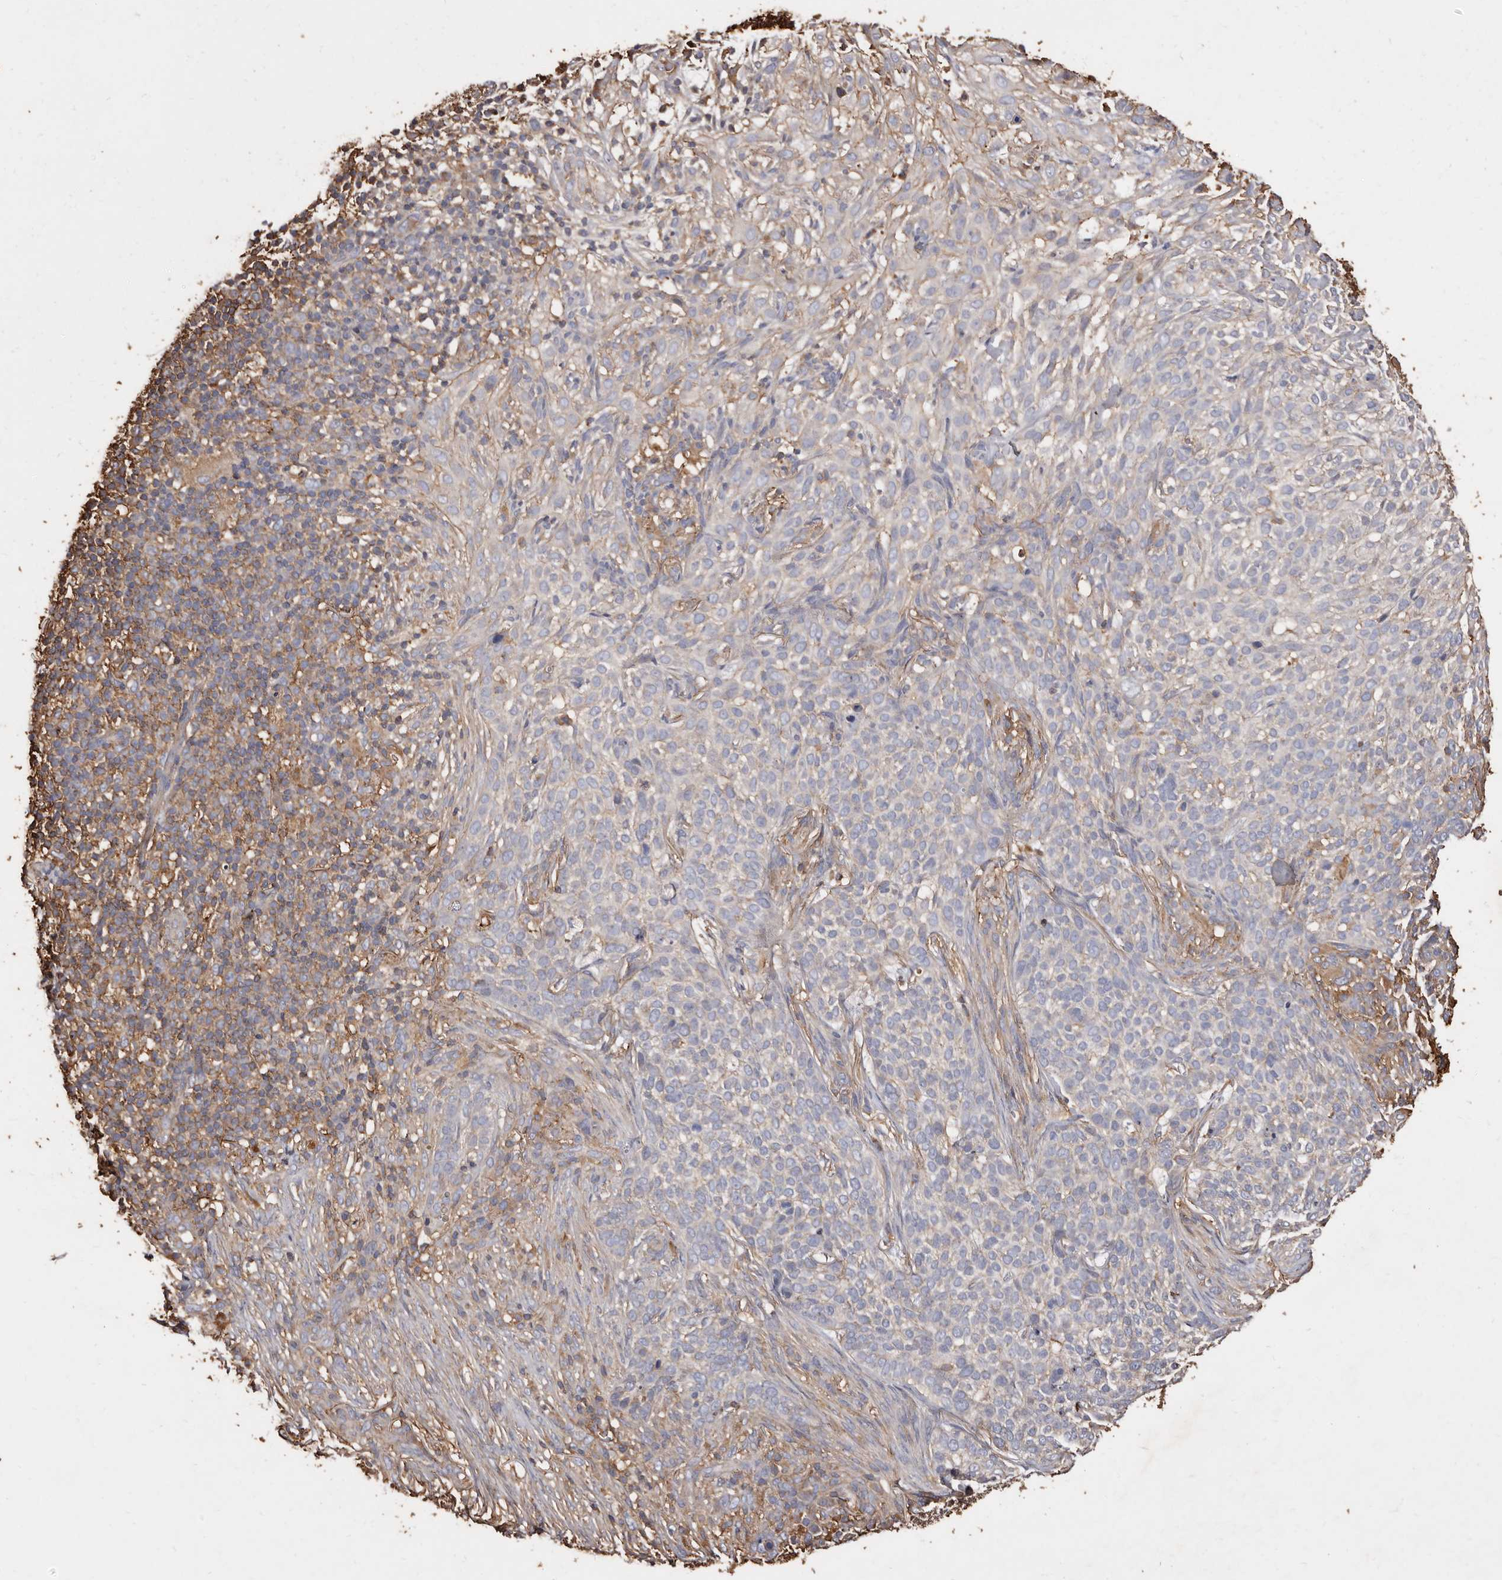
{"staining": {"intensity": "weak", "quantity": "<25%", "location": "cytoplasmic/membranous"}, "tissue": "skin cancer", "cell_type": "Tumor cells", "image_type": "cancer", "snomed": [{"axis": "morphology", "description": "Basal cell carcinoma"}, {"axis": "topography", "description": "Skin"}], "caption": "This is a histopathology image of immunohistochemistry (IHC) staining of skin cancer, which shows no positivity in tumor cells.", "gene": "COQ8B", "patient": {"sex": "female", "age": 64}}